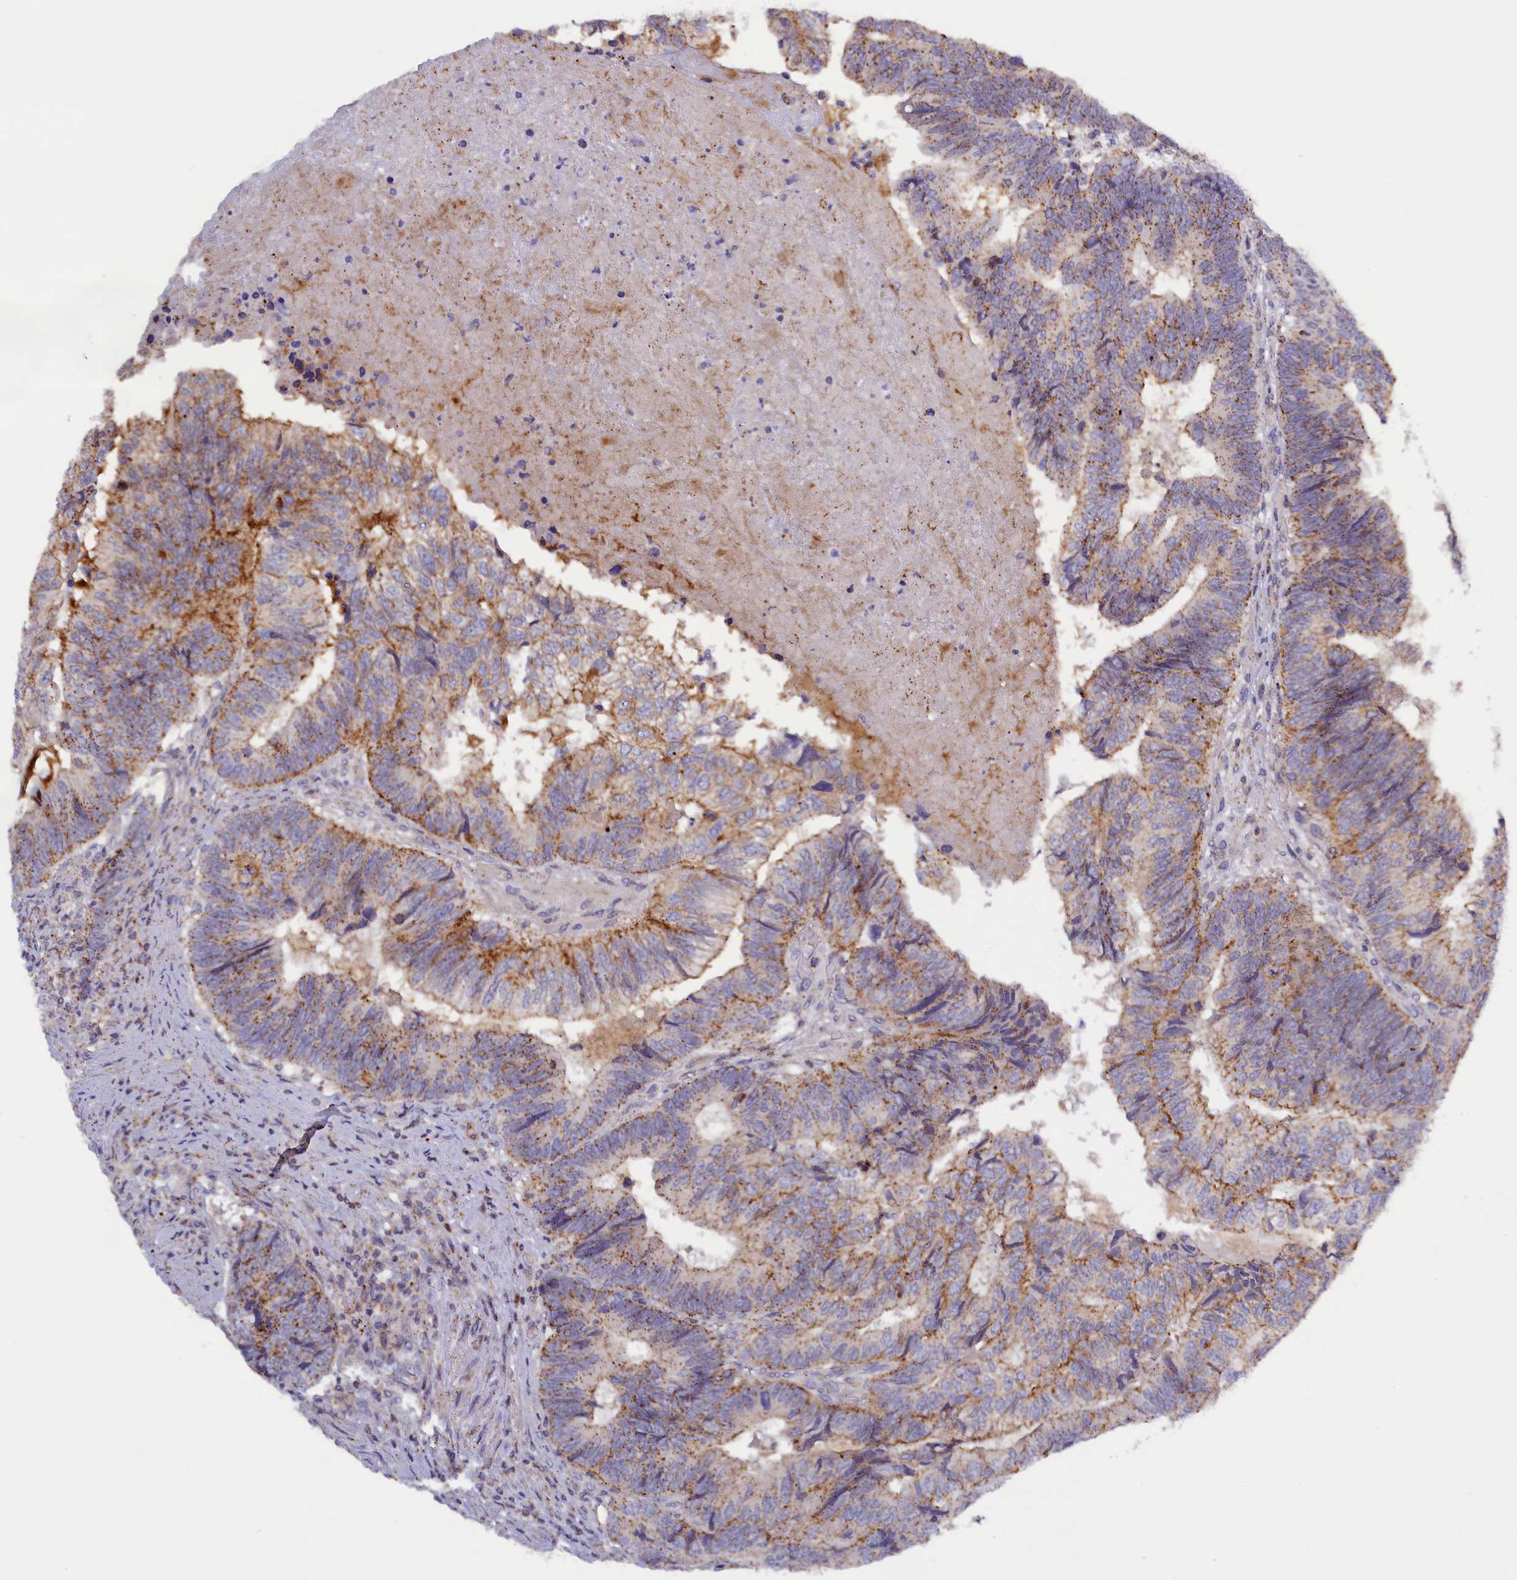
{"staining": {"intensity": "moderate", "quantity": ">75%", "location": "cytoplasmic/membranous"}, "tissue": "colorectal cancer", "cell_type": "Tumor cells", "image_type": "cancer", "snomed": [{"axis": "morphology", "description": "Adenocarcinoma, NOS"}, {"axis": "topography", "description": "Colon"}], "caption": "Adenocarcinoma (colorectal) stained for a protein (brown) shows moderate cytoplasmic/membranous positive positivity in approximately >75% of tumor cells.", "gene": "HYKK", "patient": {"sex": "female", "age": 67}}